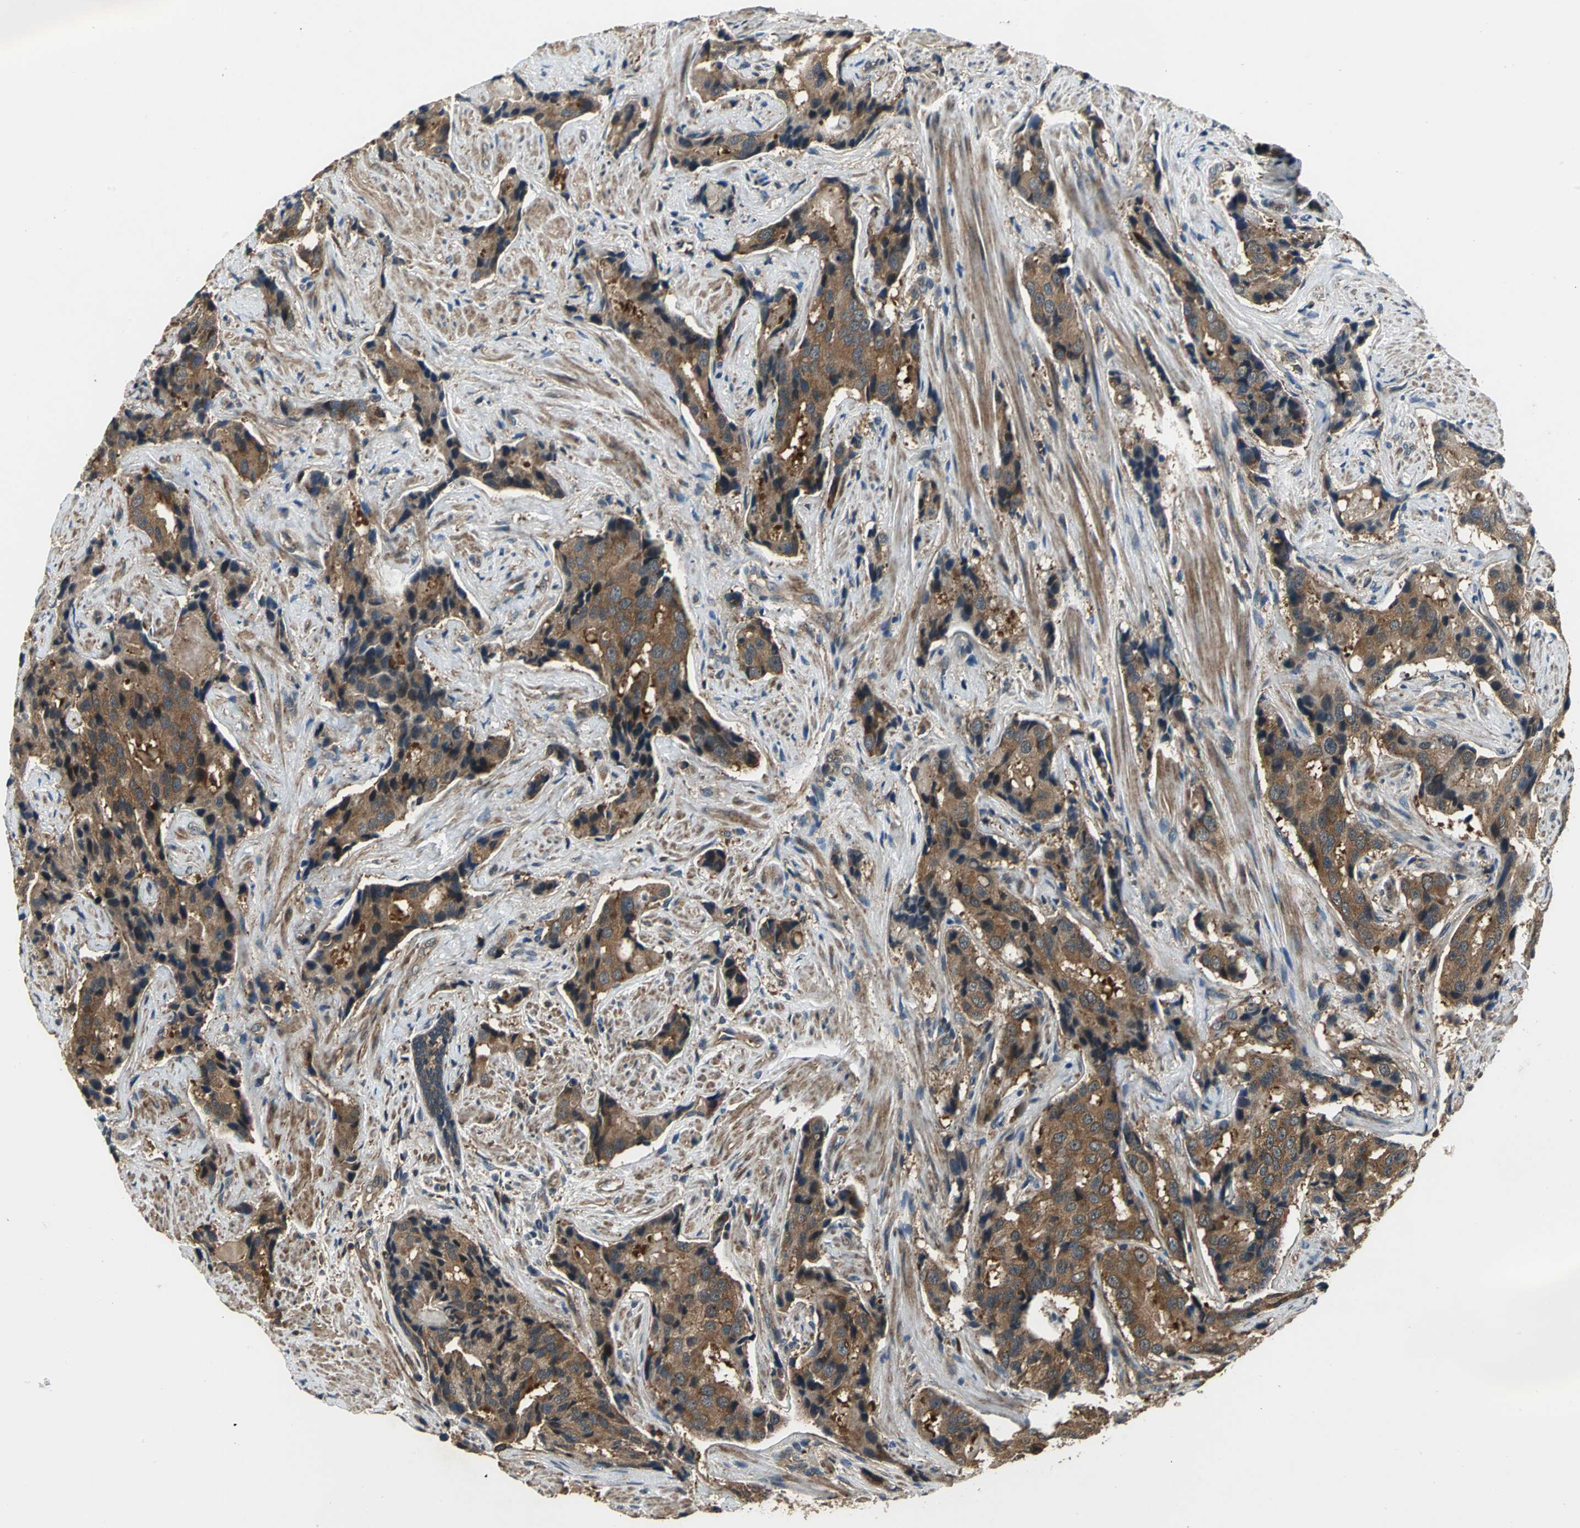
{"staining": {"intensity": "strong", "quantity": ">75%", "location": "cytoplasmic/membranous"}, "tissue": "prostate cancer", "cell_type": "Tumor cells", "image_type": "cancer", "snomed": [{"axis": "morphology", "description": "Adenocarcinoma, High grade"}, {"axis": "topography", "description": "Prostate"}], "caption": "This micrograph displays adenocarcinoma (high-grade) (prostate) stained with immunohistochemistry (IHC) to label a protein in brown. The cytoplasmic/membranous of tumor cells show strong positivity for the protein. Nuclei are counter-stained blue.", "gene": "EIF2B2", "patient": {"sex": "male", "age": 58}}